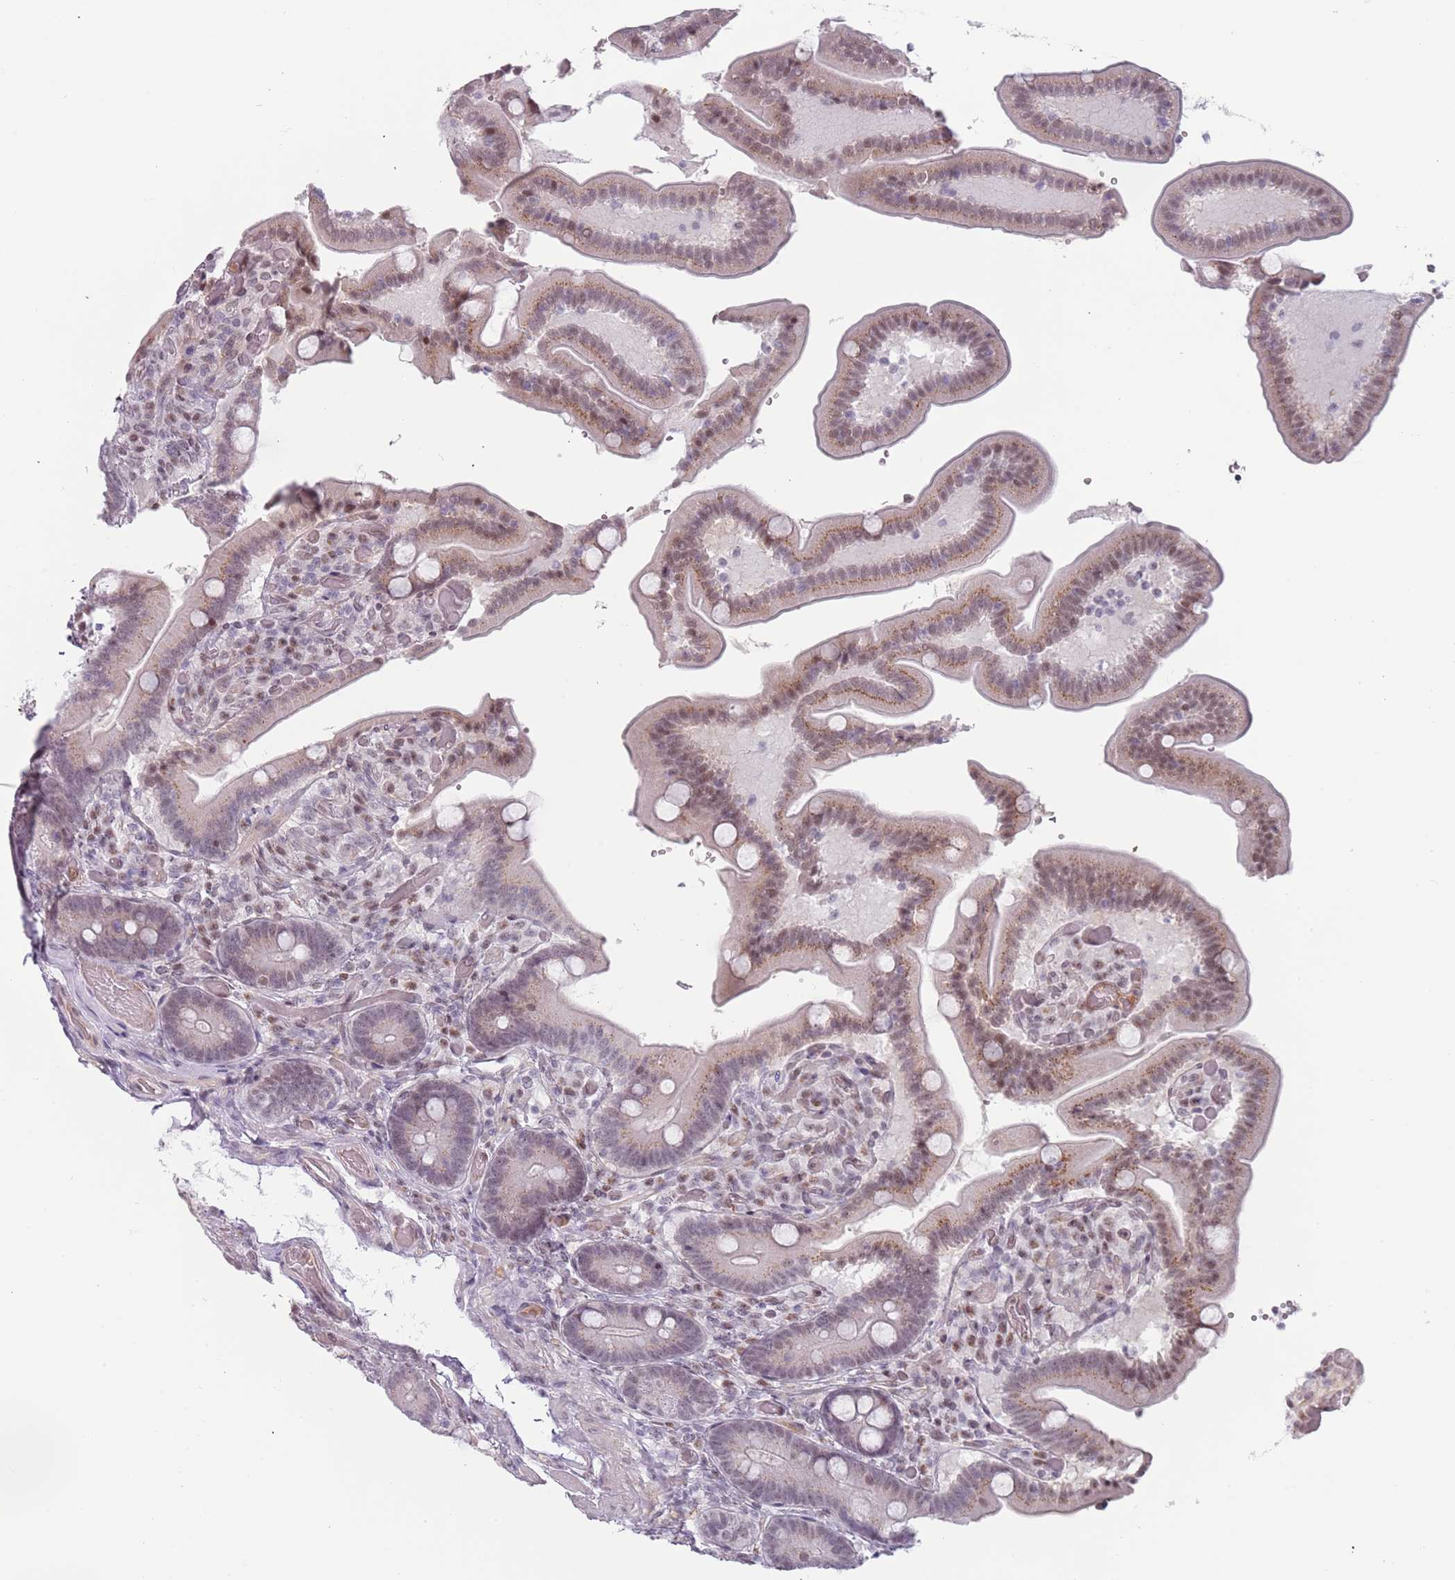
{"staining": {"intensity": "moderate", "quantity": "25%-75%", "location": "cytoplasmic/membranous,nuclear"}, "tissue": "duodenum", "cell_type": "Glandular cells", "image_type": "normal", "snomed": [{"axis": "morphology", "description": "Normal tissue, NOS"}, {"axis": "topography", "description": "Duodenum"}], "caption": "Duodenum stained with immunohistochemistry reveals moderate cytoplasmic/membranous,nuclear positivity in approximately 25%-75% of glandular cells. (brown staining indicates protein expression, while blue staining denotes nuclei).", "gene": "REXO4", "patient": {"sex": "female", "age": 62}}